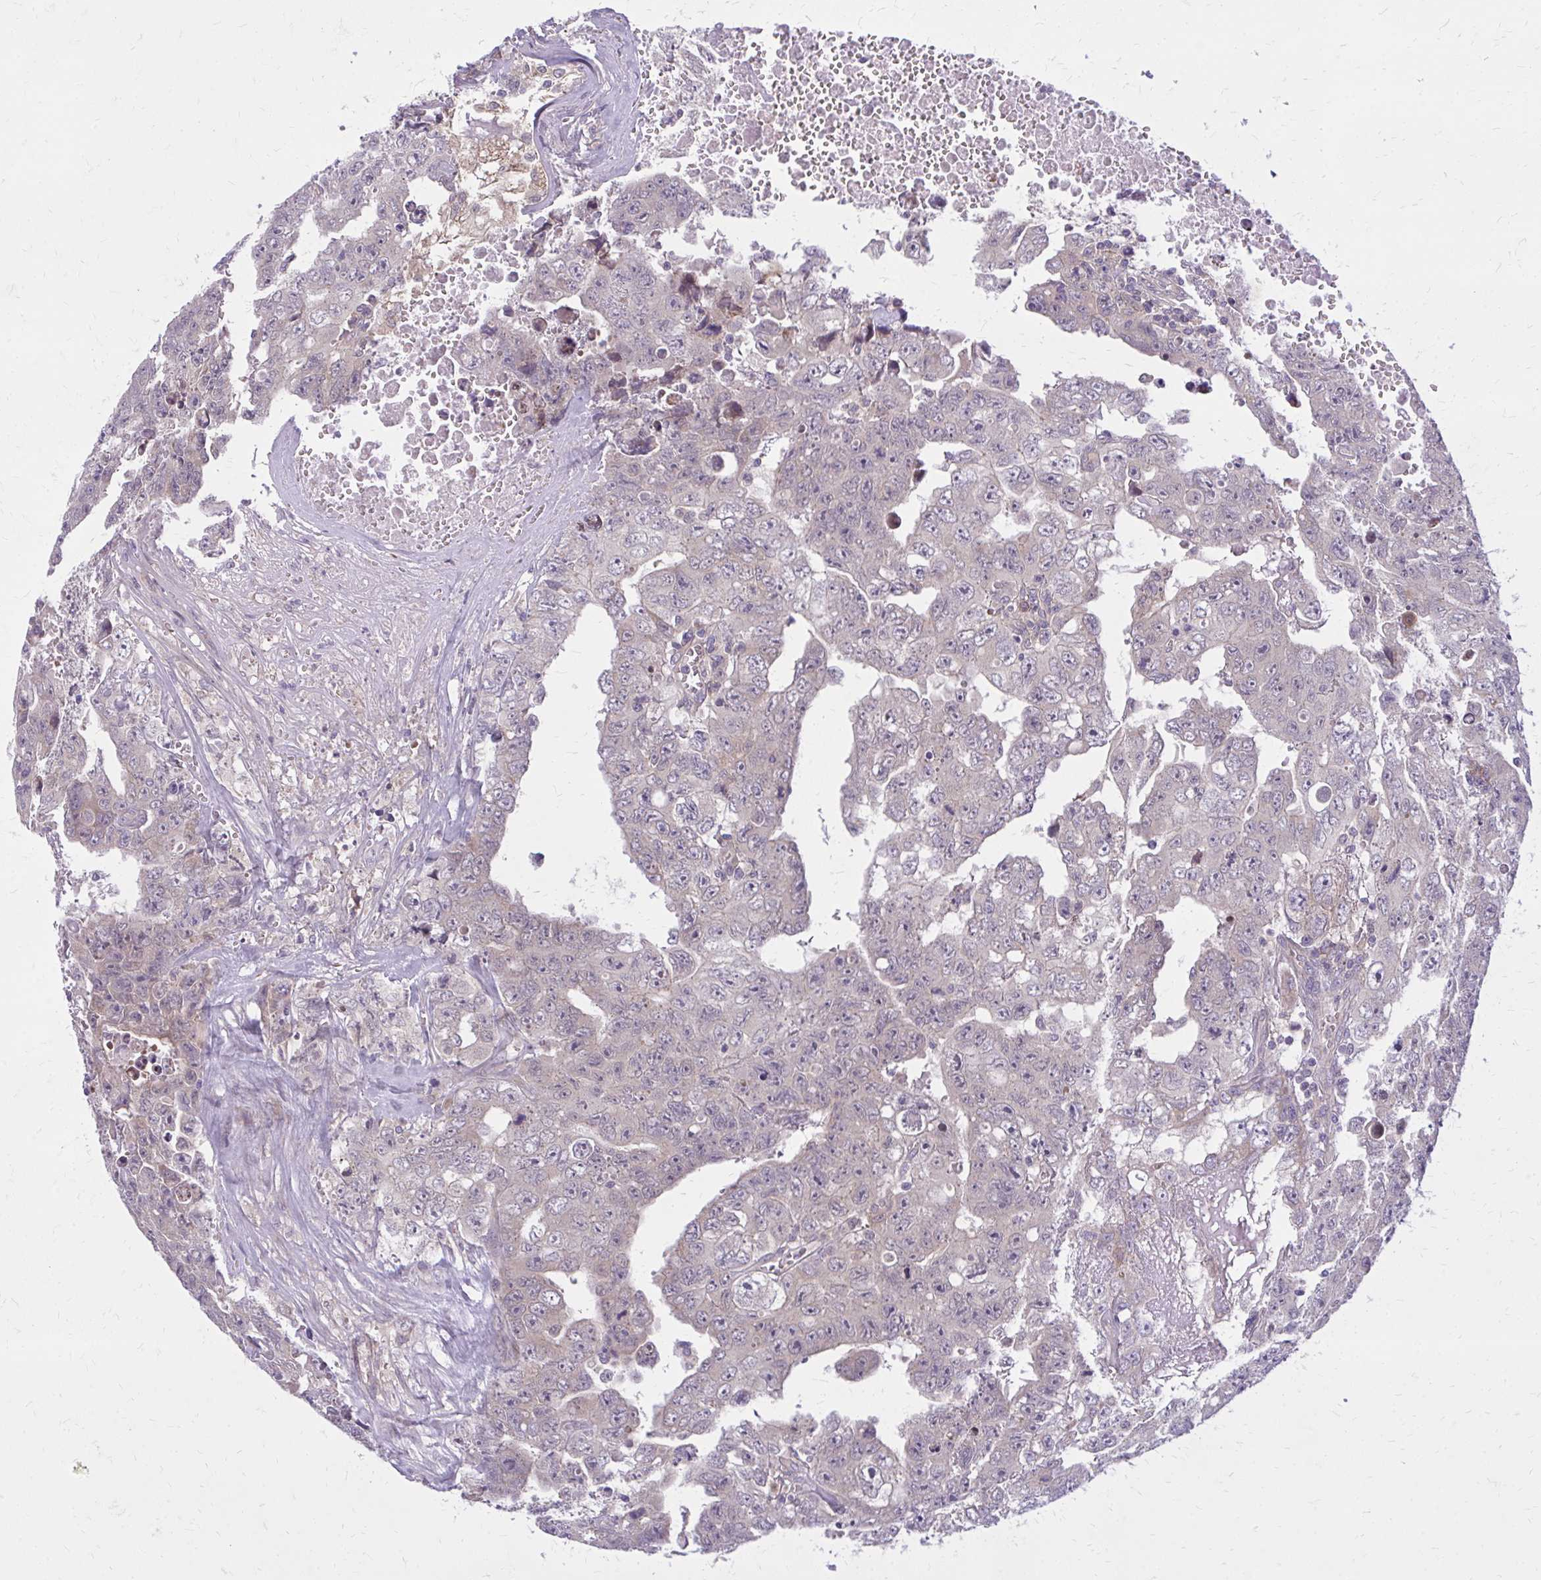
{"staining": {"intensity": "negative", "quantity": "none", "location": "none"}, "tissue": "testis cancer", "cell_type": "Tumor cells", "image_type": "cancer", "snomed": [{"axis": "morphology", "description": "Carcinoma, Embryonal, NOS"}, {"axis": "topography", "description": "Testis"}], "caption": "IHC of human embryonal carcinoma (testis) shows no positivity in tumor cells.", "gene": "OXNAD1", "patient": {"sex": "male", "age": 24}}